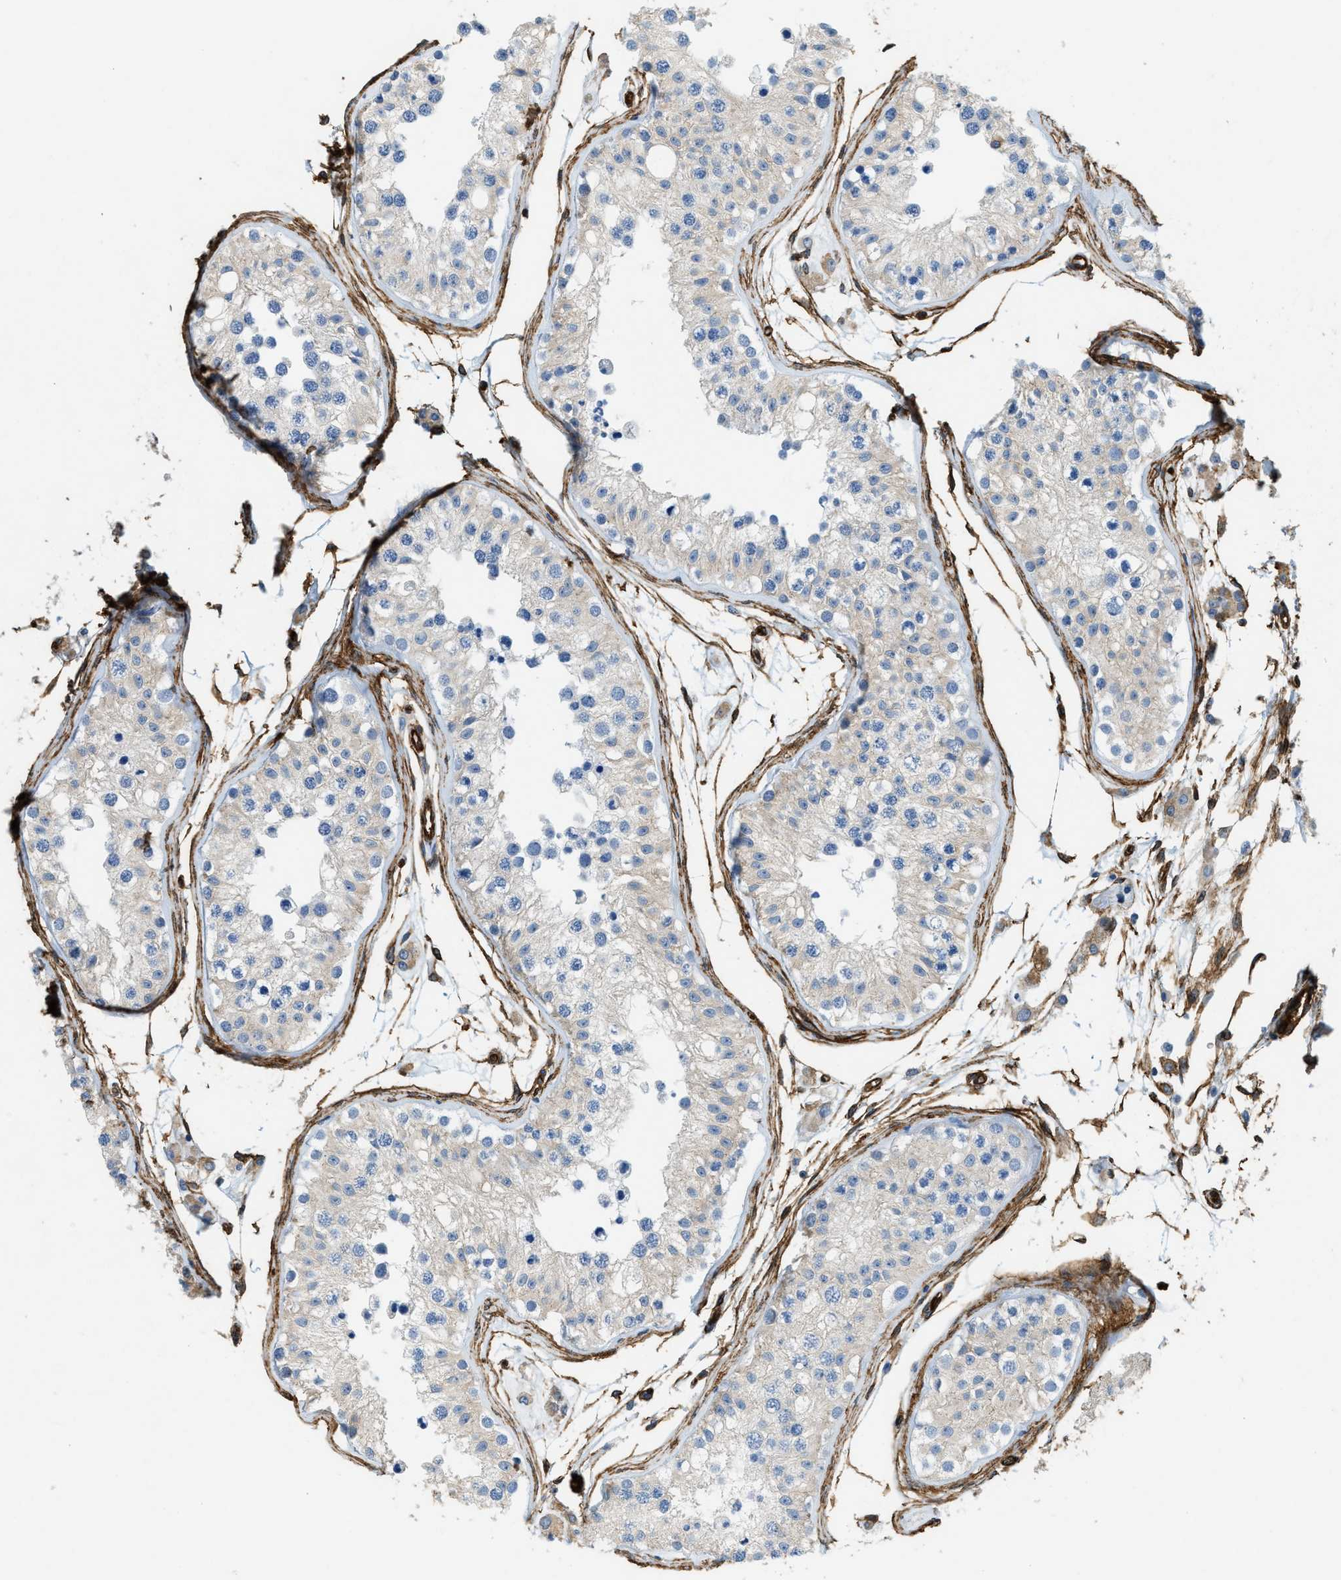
{"staining": {"intensity": "weak", "quantity": "<25%", "location": "cytoplasmic/membranous"}, "tissue": "testis", "cell_type": "Cells in seminiferous ducts", "image_type": "normal", "snomed": [{"axis": "morphology", "description": "Normal tissue, NOS"}, {"axis": "morphology", "description": "Adenocarcinoma, metastatic, NOS"}, {"axis": "topography", "description": "Testis"}], "caption": "IHC of benign testis displays no staining in cells in seminiferous ducts.", "gene": "TMEM43", "patient": {"sex": "male", "age": 26}}